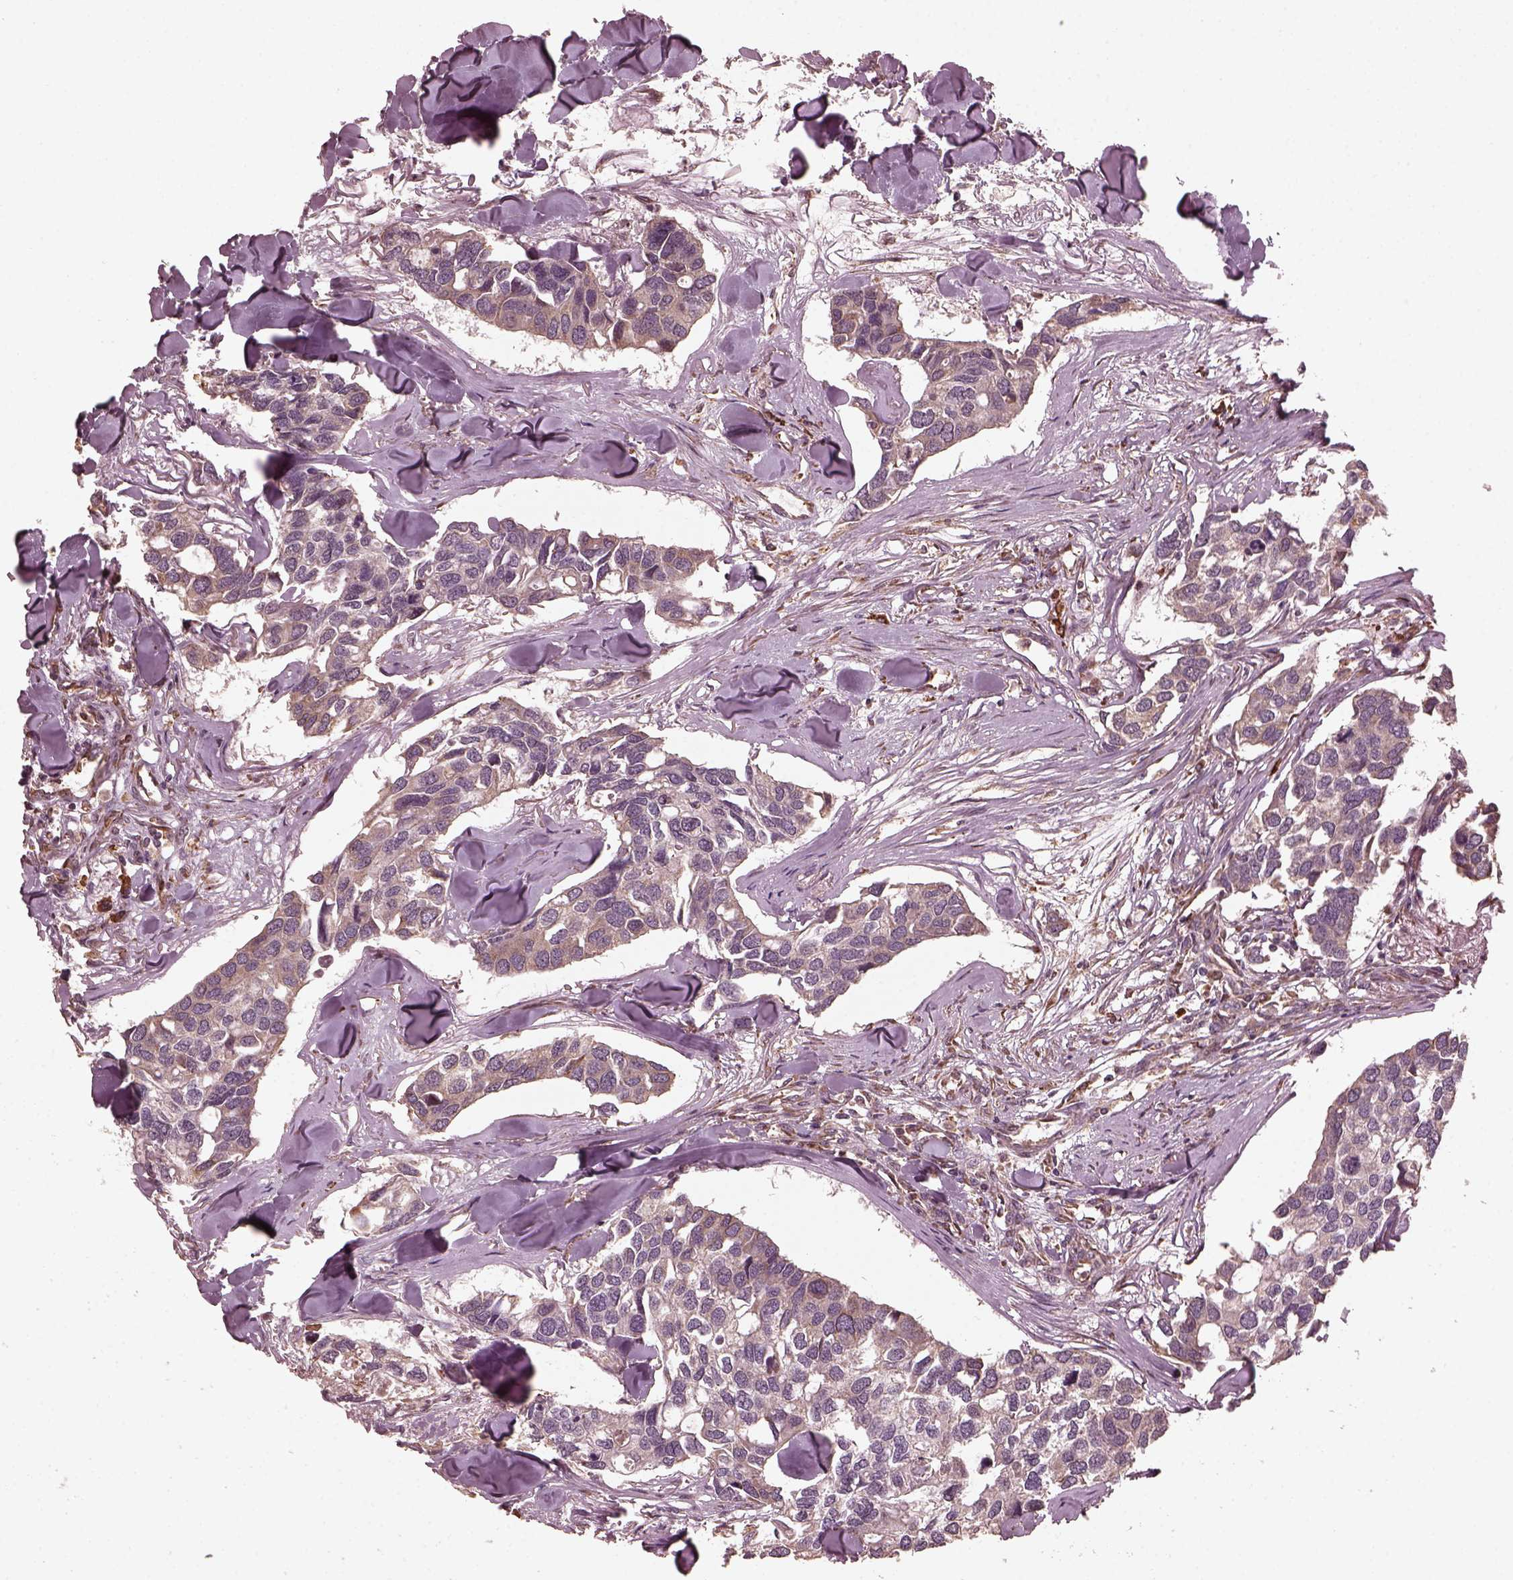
{"staining": {"intensity": "weak", "quantity": "<25%", "location": "cytoplasmic/membranous"}, "tissue": "breast cancer", "cell_type": "Tumor cells", "image_type": "cancer", "snomed": [{"axis": "morphology", "description": "Duct carcinoma"}, {"axis": "topography", "description": "Breast"}], "caption": "DAB immunohistochemical staining of human intraductal carcinoma (breast) shows no significant positivity in tumor cells.", "gene": "ZNF292", "patient": {"sex": "female", "age": 83}}